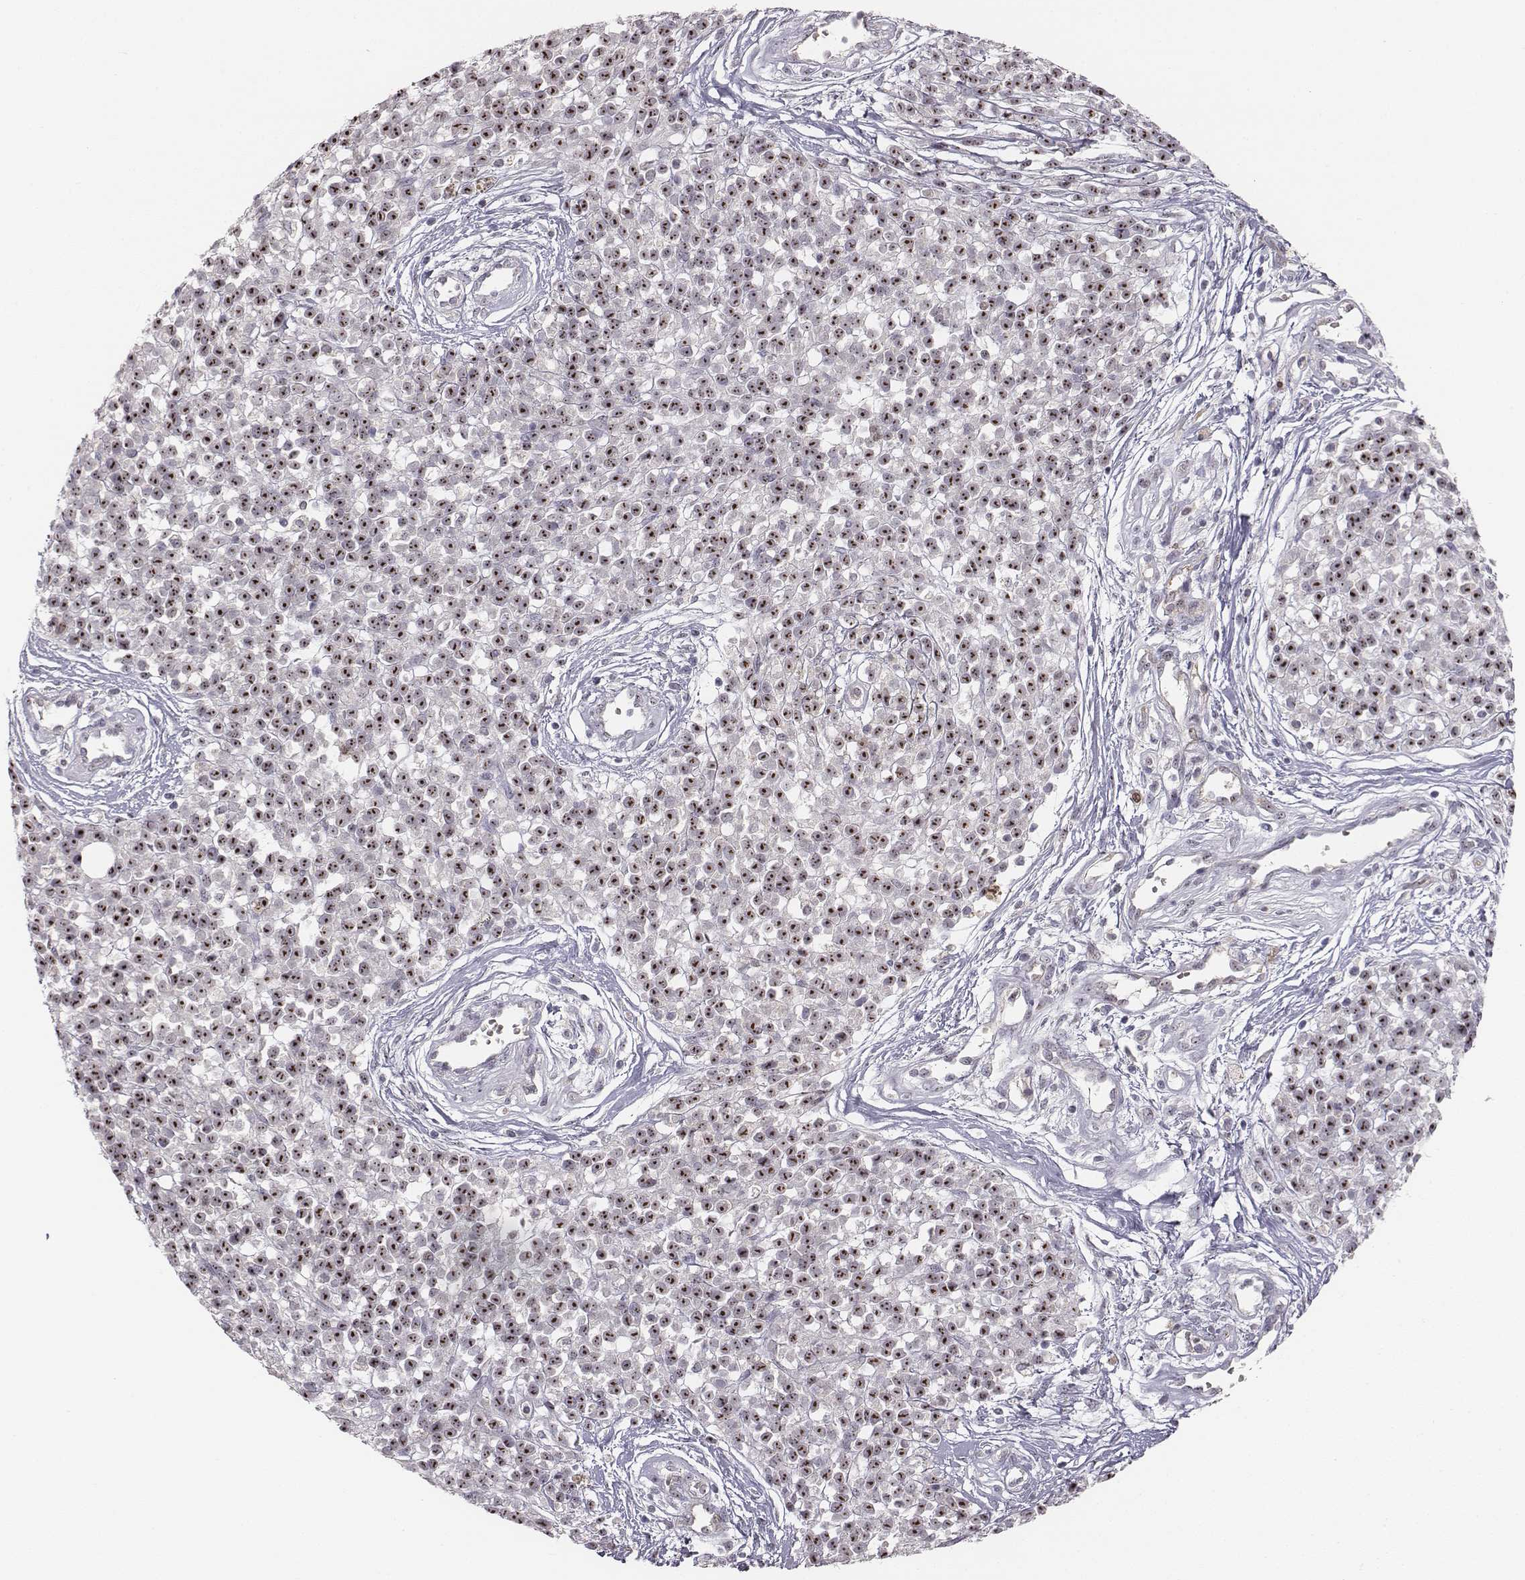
{"staining": {"intensity": "strong", "quantity": ">75%", "location": "nuclear"}, "tissue": "melanoma", "cell_type": "Tumor cells", "image_type": "cancer", "snomed": [{"axis": "morphology", "description": "Malignant melanoma, NOS"}, {"axis": "topography", "description": "Skin"}, {"axis": "topography", "description": "Skin of trunk"}], "caption": "This histopathology image exhibits immunohistochemistry (IHC) staining of melanoma, with high strong nuclear expression in approximately >75% of tumor cells.", "gene": "NIFK", "patient": {"sex": "male", "age": 74}}